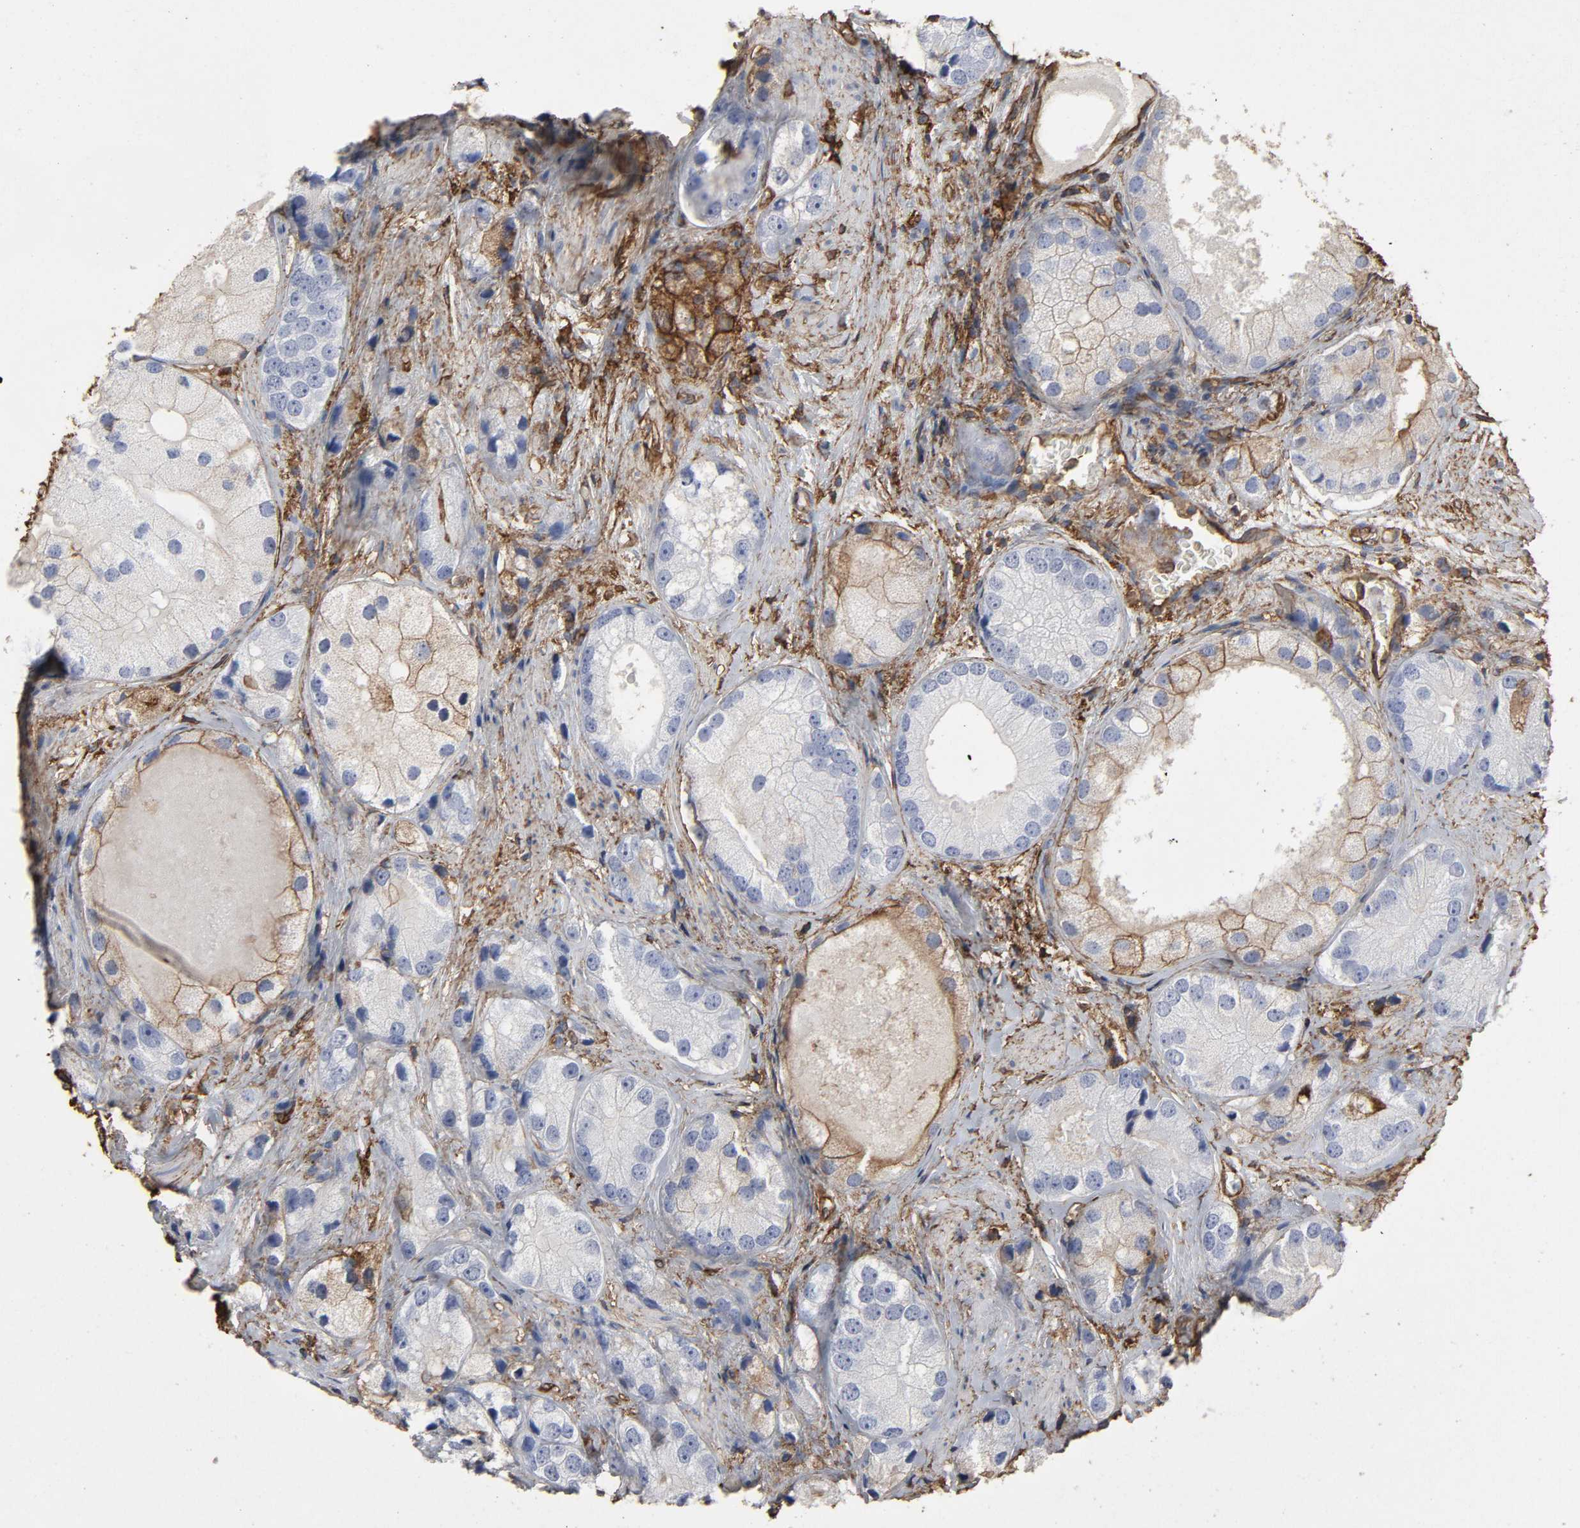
{"staining": {"intensity": "moderate", "quantity": "<25%", "location": "cytoplasmic/membranous"}, "tissue": "prostate cancer", "cell_type": "Tumor cells", "image_type": "cancer", "snomed": [{"axis": "morphology", "description": "Adenocarcinoma, Low grade"}, {"axis": "topography", "description": "Prostate"}], "caption": "Prostate cancer (low-grade adenocarcinoma) tissue displays moderate cytoplasmic/membranous expression in about <25% of tumor cells (DAB IHC, brown staining for protein, blue staining for nuclei).", "gene": "ANXA2", "patient": {"sex": "male", "age": 69}}